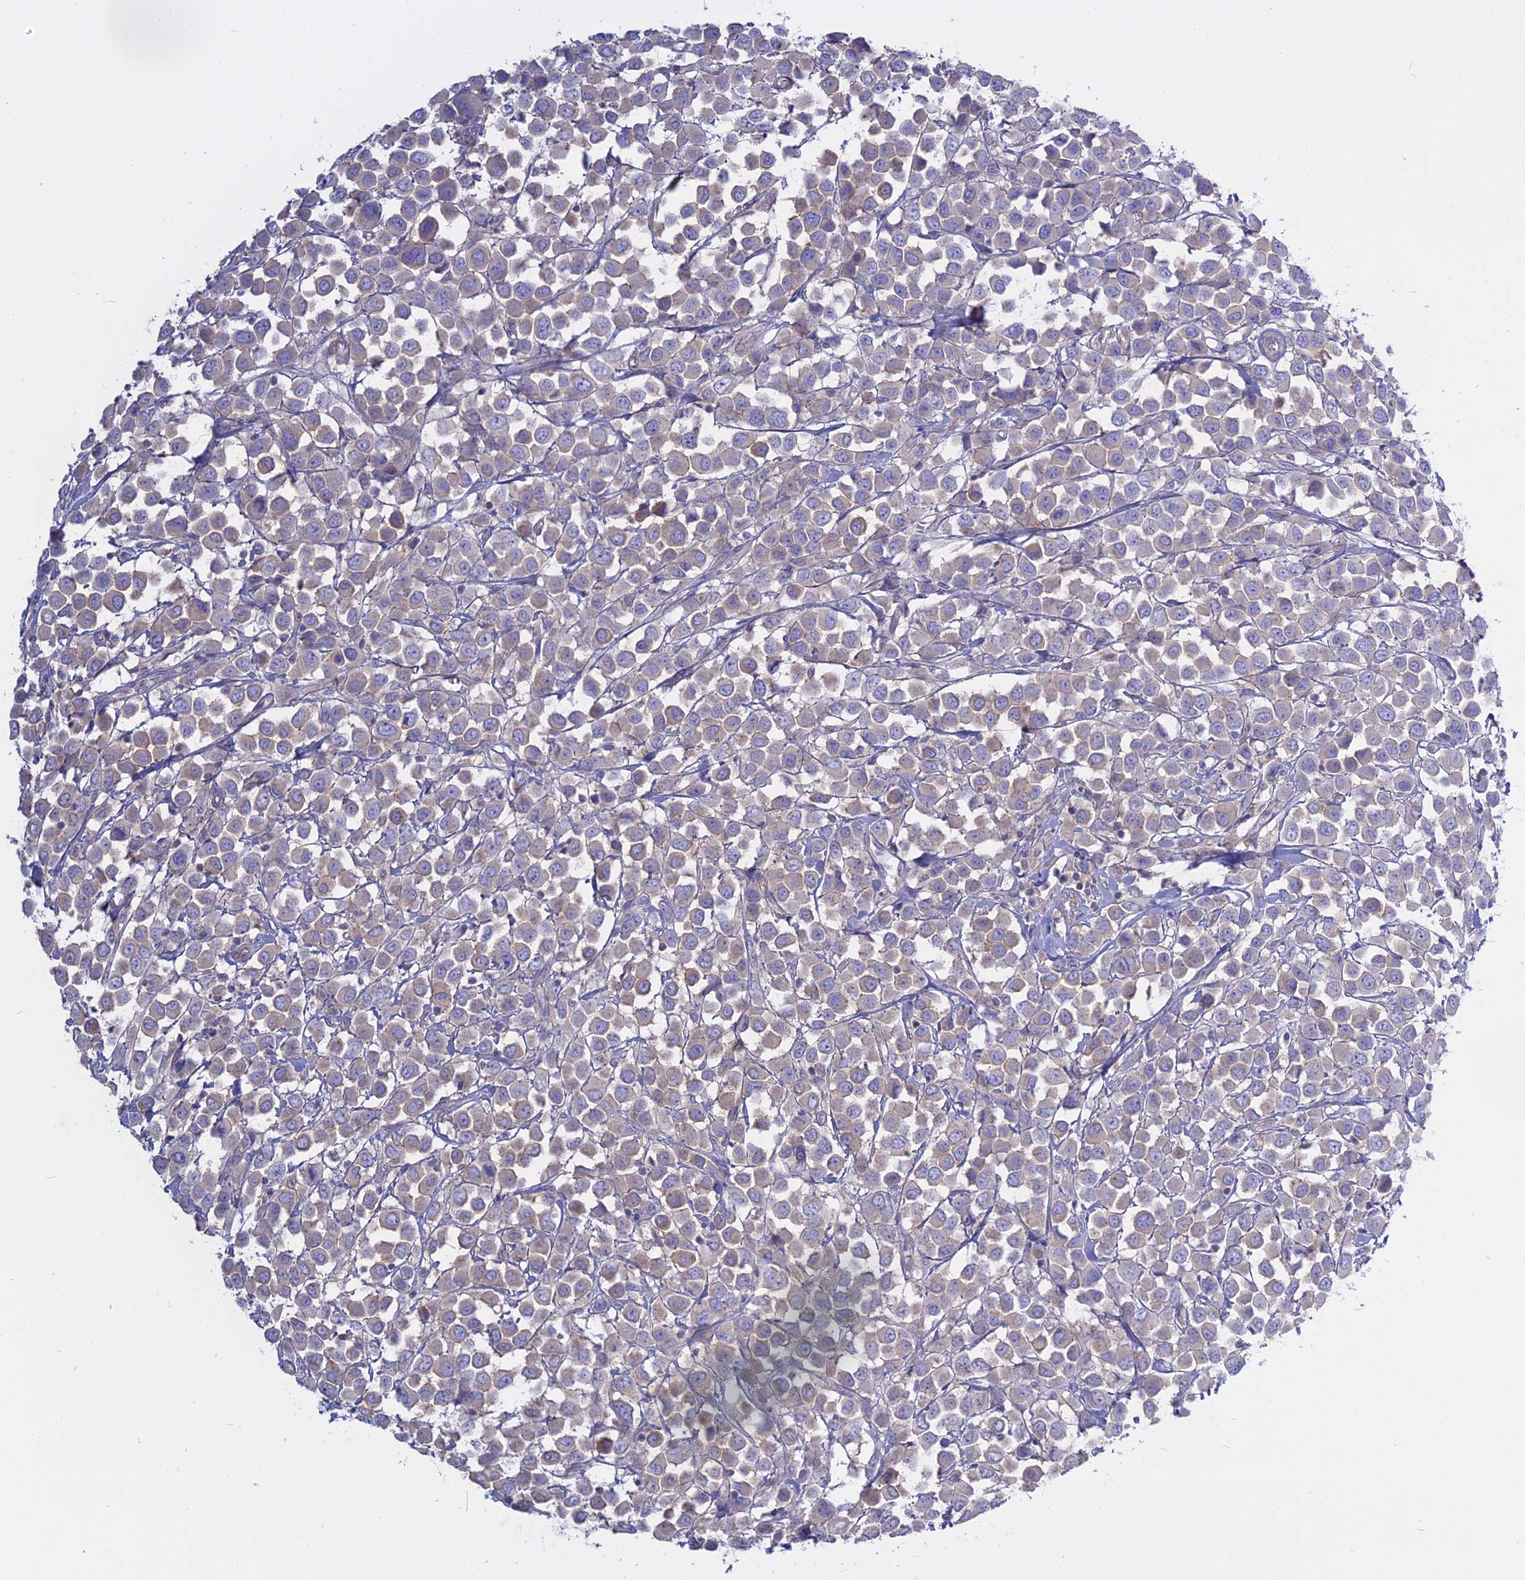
{"staining": {"intensity": "weak", "quantity": "<25%", "location": "cytoplasmic/membranous"}, "tissue": "breast cancer", "cell_type": "Tumor cells", "image_type": "cancer", "snomed": [{"axis": "morphology", "description": "Duct carcinoma"}, {"axis": "topography", "description": "Breast"}], "caption": "Breast cancer (invasive ductal carcinoma) stained for a protein using immunohistochemistry (IHC) displays no staining tumor cells.", "gene": "AHCYL1", "patient": {"sex": "female", "age": 61}}